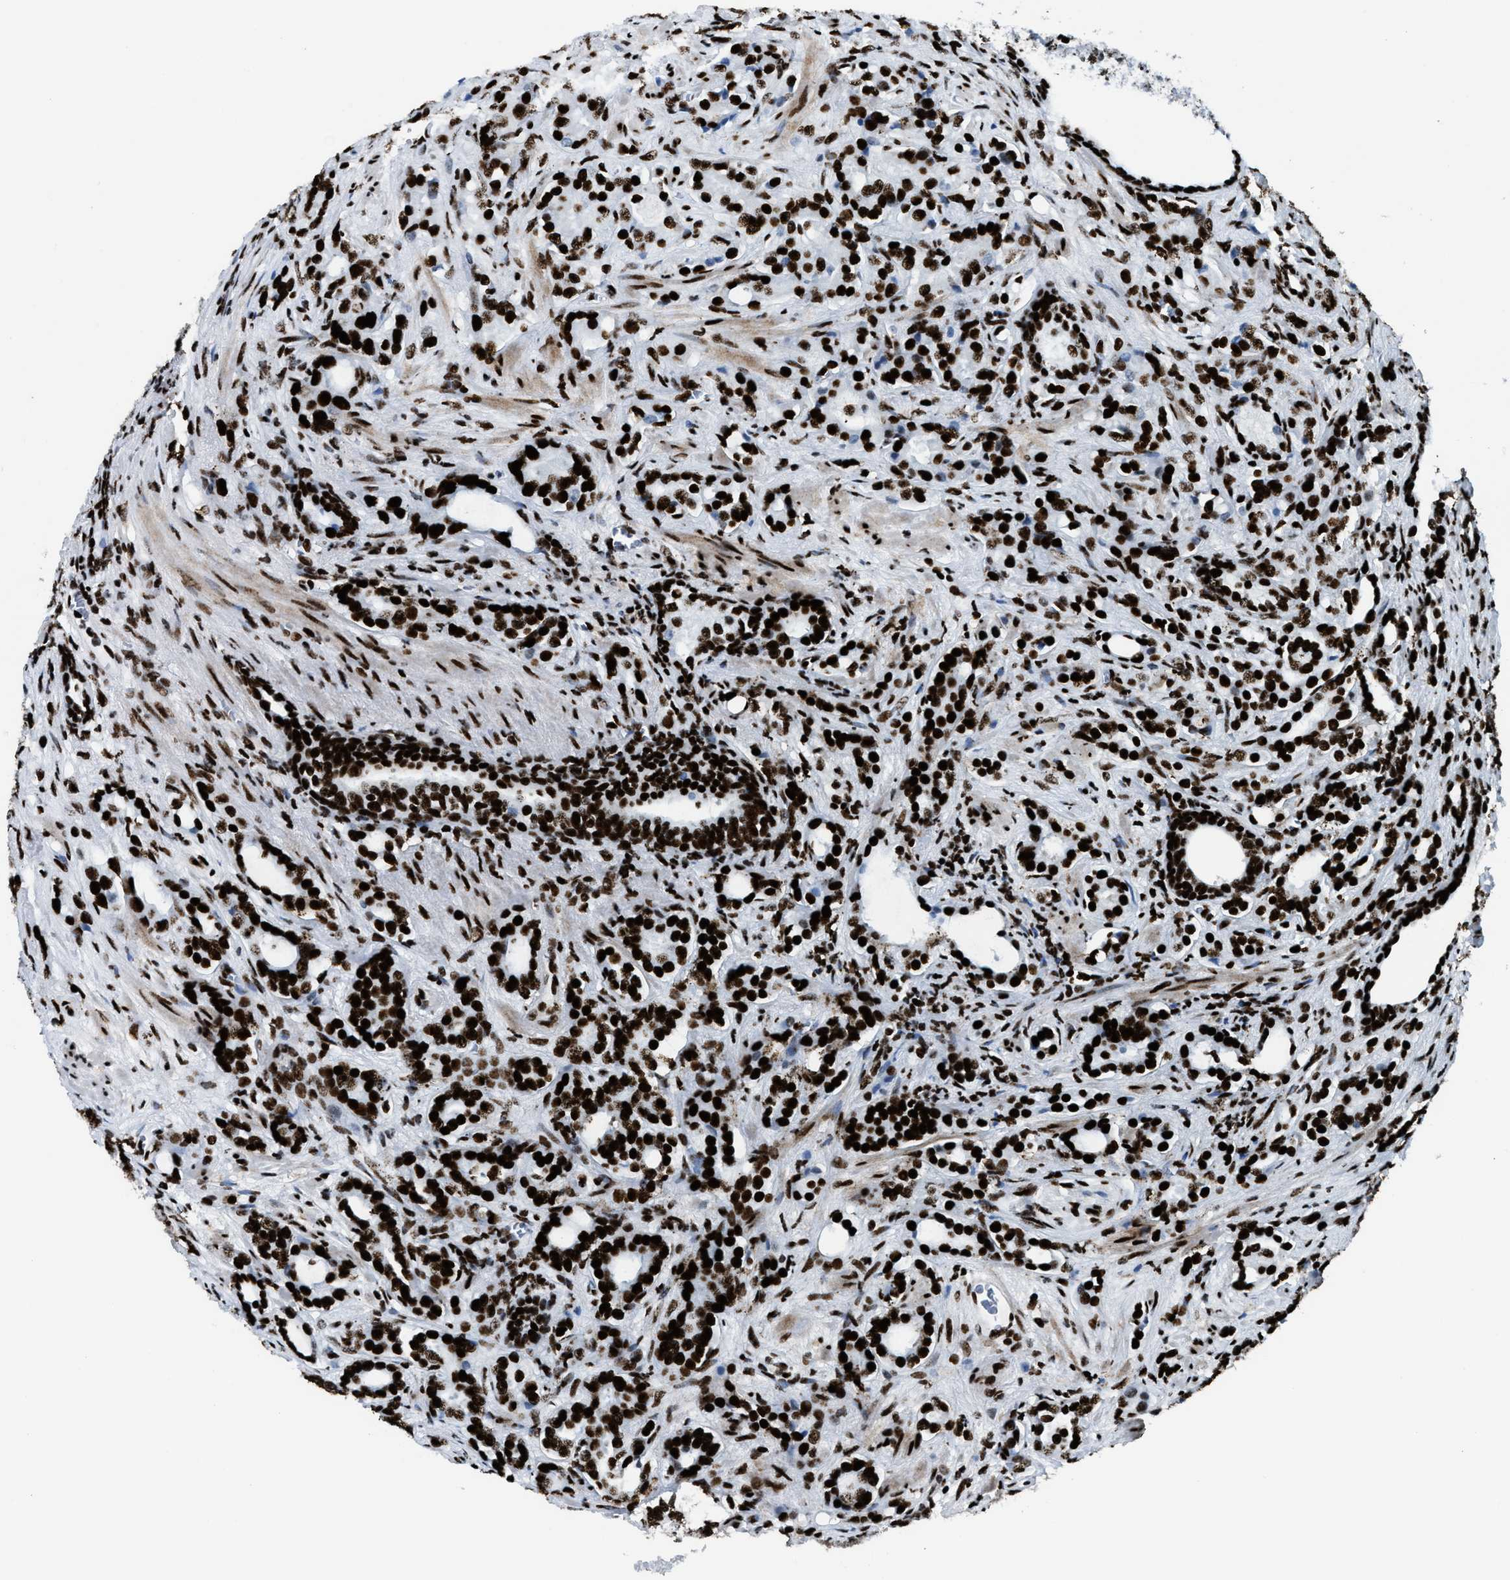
{"staining": {"intensity": "strong", "quantity": ">75%", "location": "nuclear"}, "tissue": "prostate cancer", "cell_type": "Tumor cells", "image_type": "cancer", "snomed": [{"axis": "morphology", "description": "Adenocarcinoma, High grade"}, {"axis": "topography", "description": "Prostate"}], "caption": "Immunohistochemical staining of human prostate cancer (high-grade adenocarcinoma) shows strong nuclear protein staining in approximately >75% of tumor cells.", "gene": "NONO", "patient": {"sex": "male", "age": 64}}